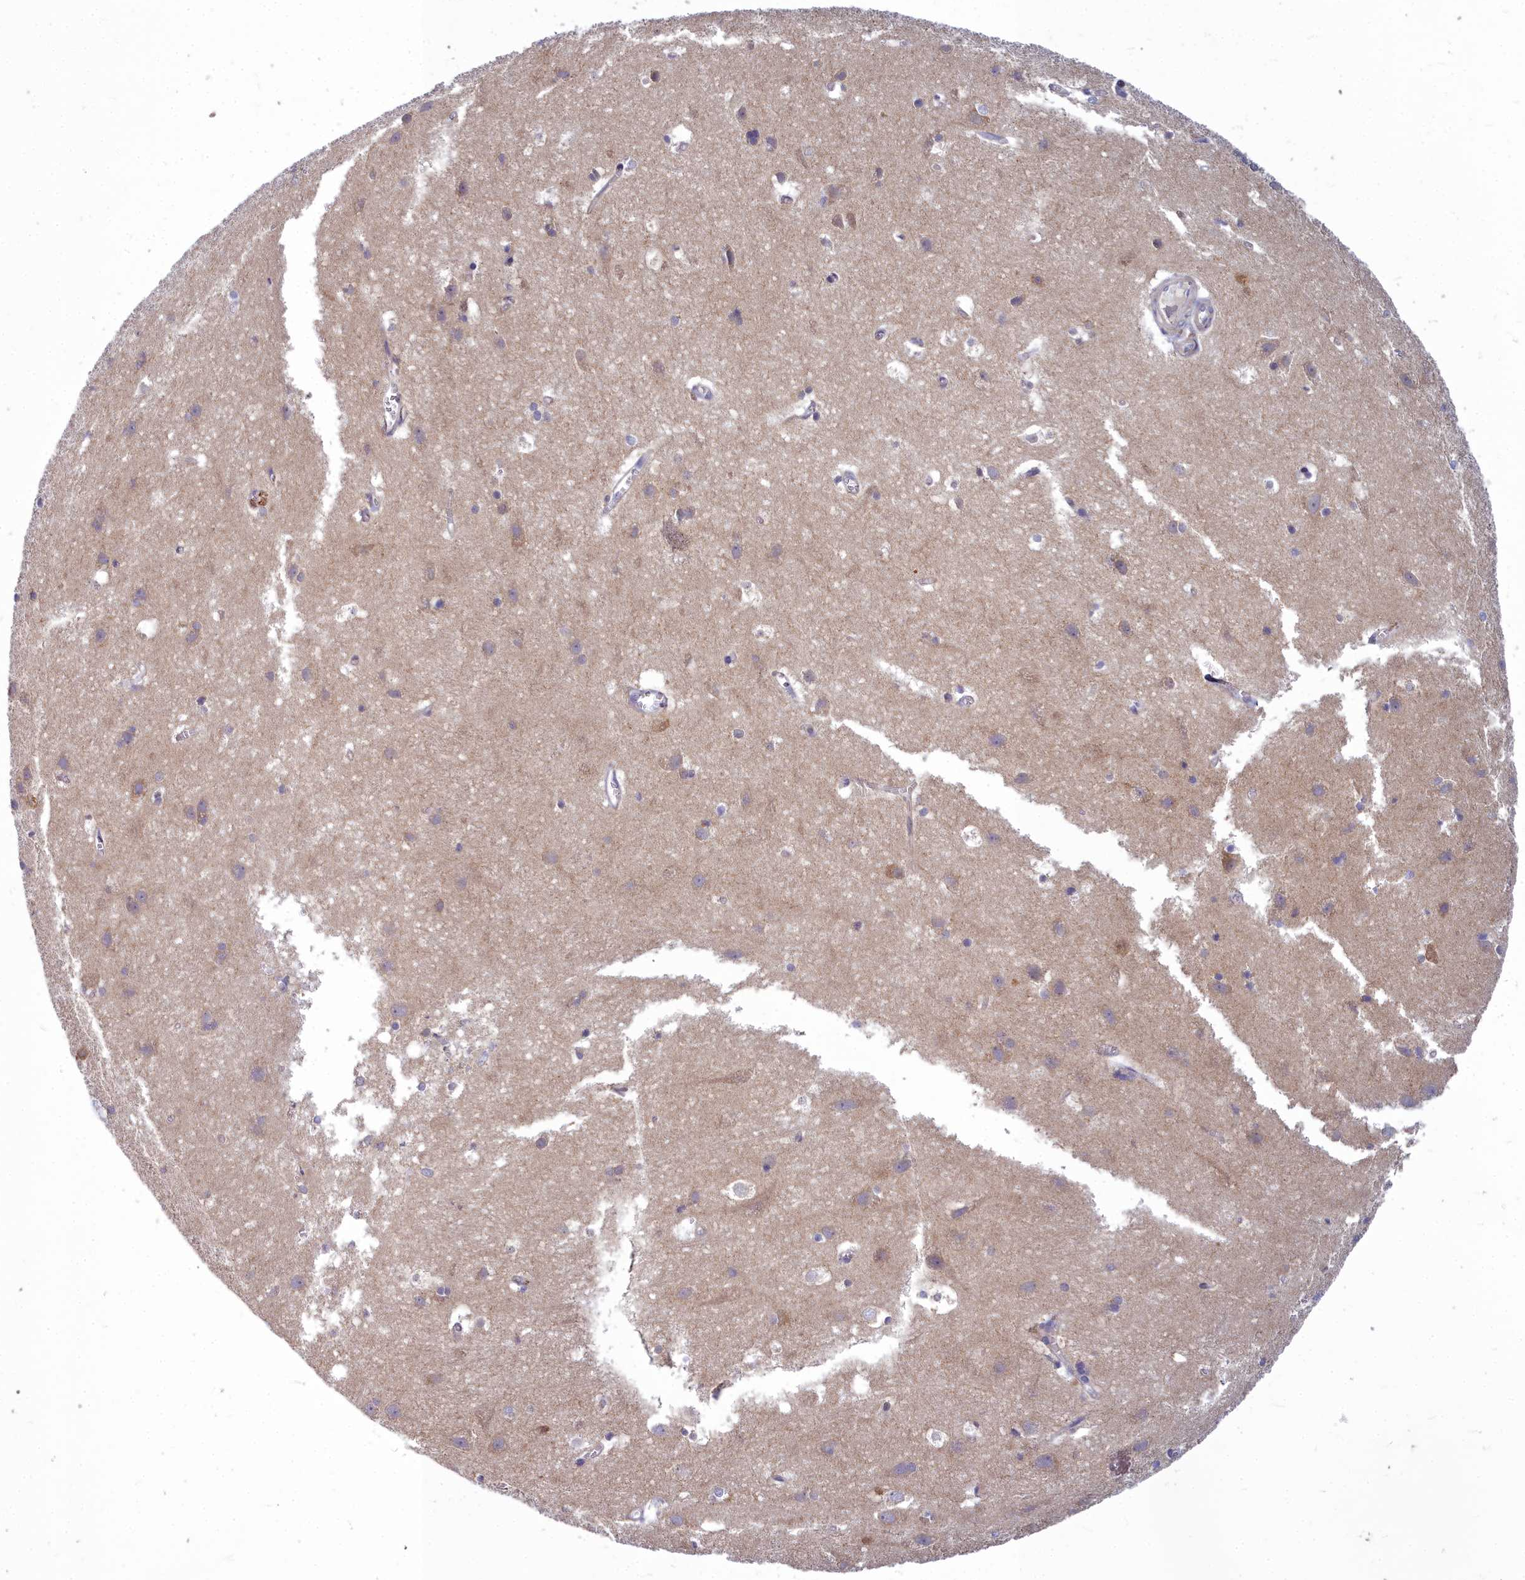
{"staining": {"intensity": "negative", "quantity": "none", "location": "none"}, "tissue": "cerebral cortex", "cell_type": "Endothelial cells", "image_type": "normal", "snomed": [{"axis": "morphology", "description": "Normal tissue, NOS"}, {"axis": "topography", "description": "Cerebral cortex"}], "caption": "Immunohistochemistry (IHC) of unremarkable cerebral cortex shows no expression in endothelial cells.", "gene": "COX20", "patient": {"sex": "male", "age": 54}}